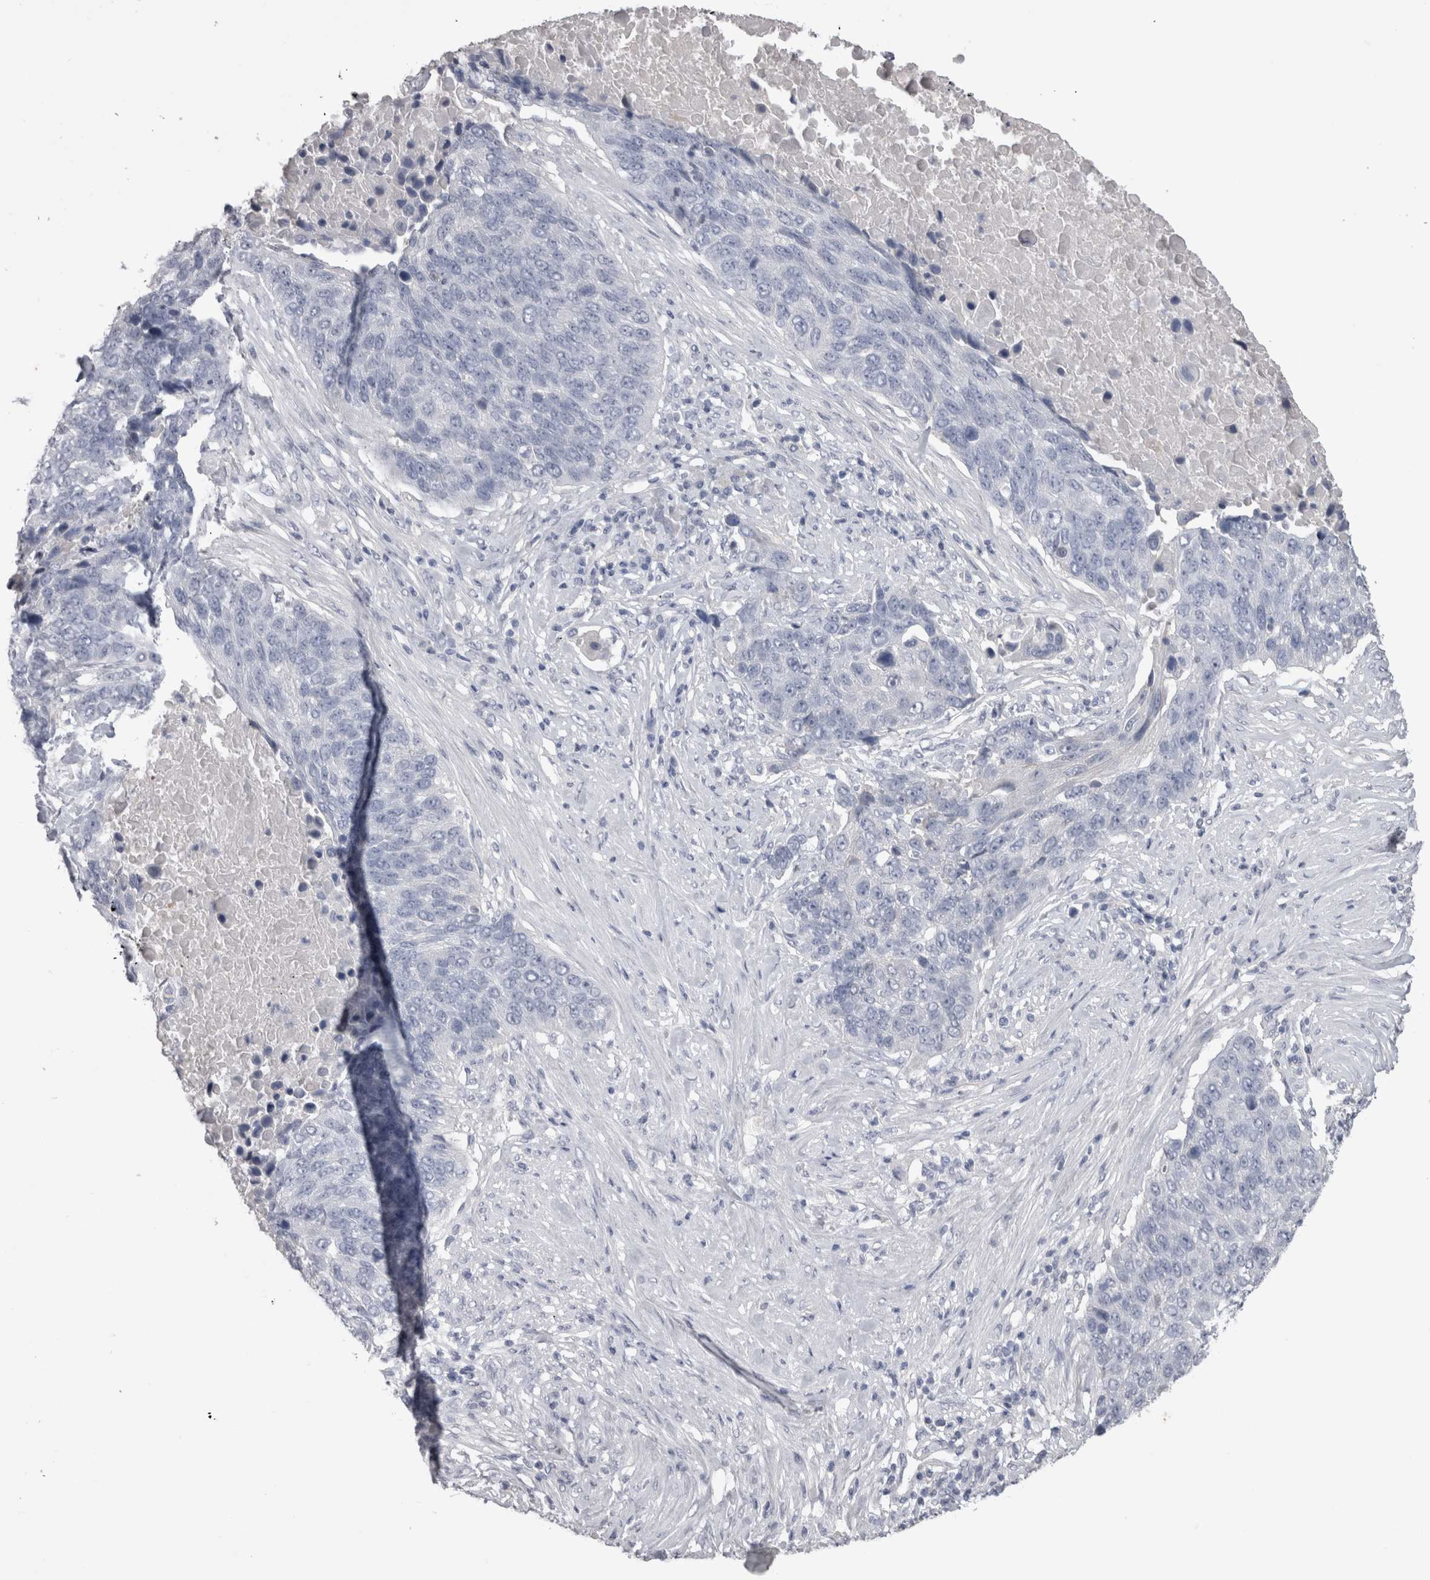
{"staining": {"intensity": "negative", "quantity": "none", "location": "none"}, "tissue": "lung cancer", "cell_type": "Tumor cells", "image_type": "cancer", "snomed": [{"axis": "morphology", "description": "Squamous cell carcinoma, NOS"}, {"axis": "topography", "description": "Lung"}], "caption": "DAB immunohistochemical staining of human lung cancer reveals no significant staining in tumor cells.", "gene": "ADAM2", "patient": {"sex": "male", "age": 66}}